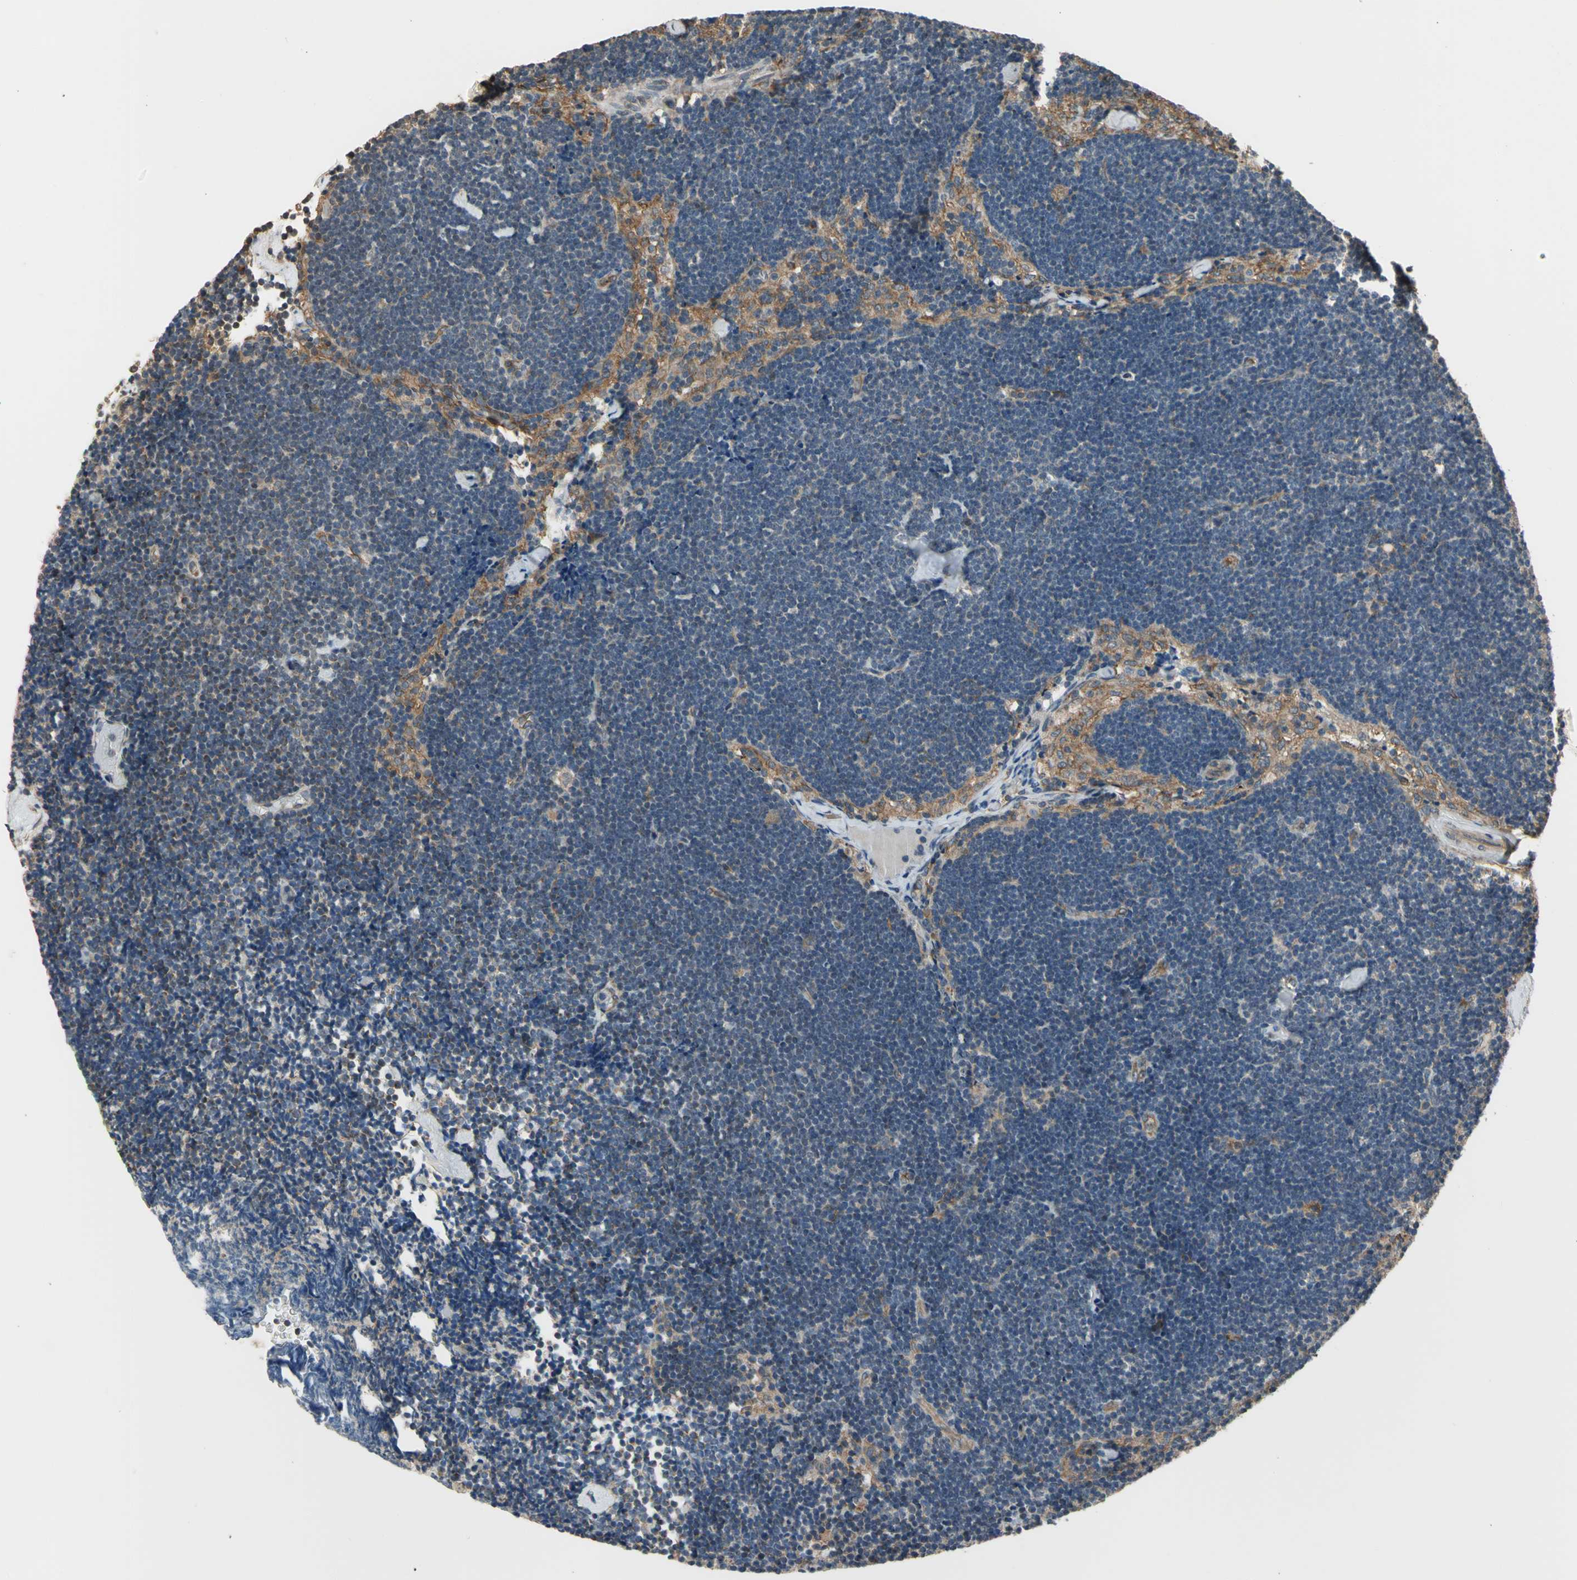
{"staining": {"intensity": "weak", "quantity": "<25%", "location": "cytoplasmic/membranous"}, "tissue": "lymph node", "cell_type": "Non-germinal center cells", "image_type": "normal", "snomed": [{"axis": "morphology", "description": "Normal tissue, NOS"}, {"axis": "topography", "description": "Lymph node"}], "caption": "A high-resolution micrograph shows IHC staining of normal lymph node, which exhibits no significant positivity in non-germinal center cells.", "gene": "EFNB2", "patient": {"sex": "male", "age": 63}}